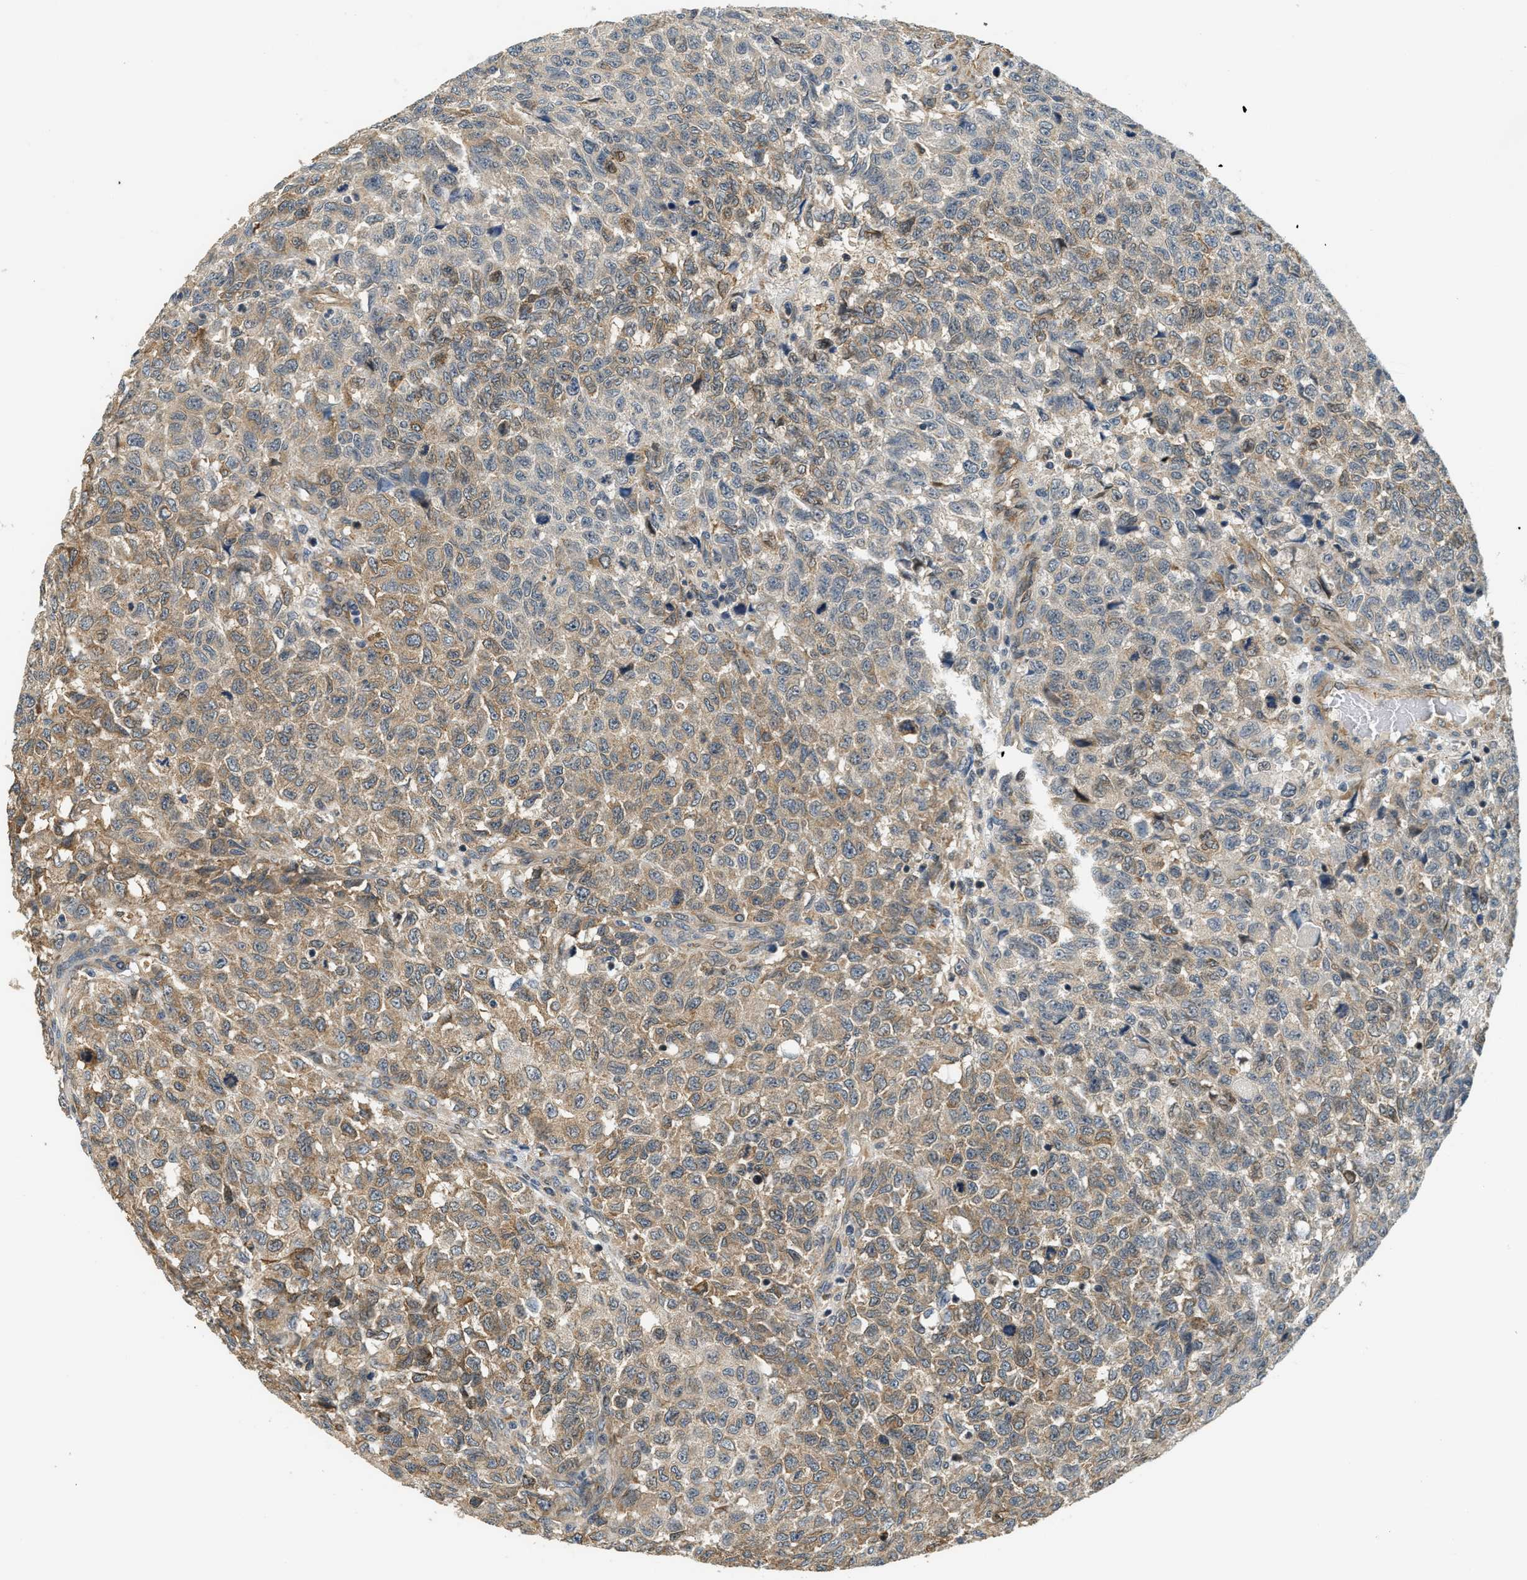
{"staining": {"intensity": "moderate", "quantity": ">75%", "location": "cytoplasmic/membranous"}, "tissue": "testis cancer", "cell_type": "Tumor cells", "image_type": "cancer", "snomed": [{"axis": "morphology", "description": "Seminoma, NOS"}, {"axis": "topography", "description": "Testis"}], "caption": "Seminoma (testis) stained with a brown dye shows moderate cytoplasmic/membranous positive staining in approximately >75% of tumor cells.", "gene": "ALOX12", "patient": {"sex": "male", "age": 59}}